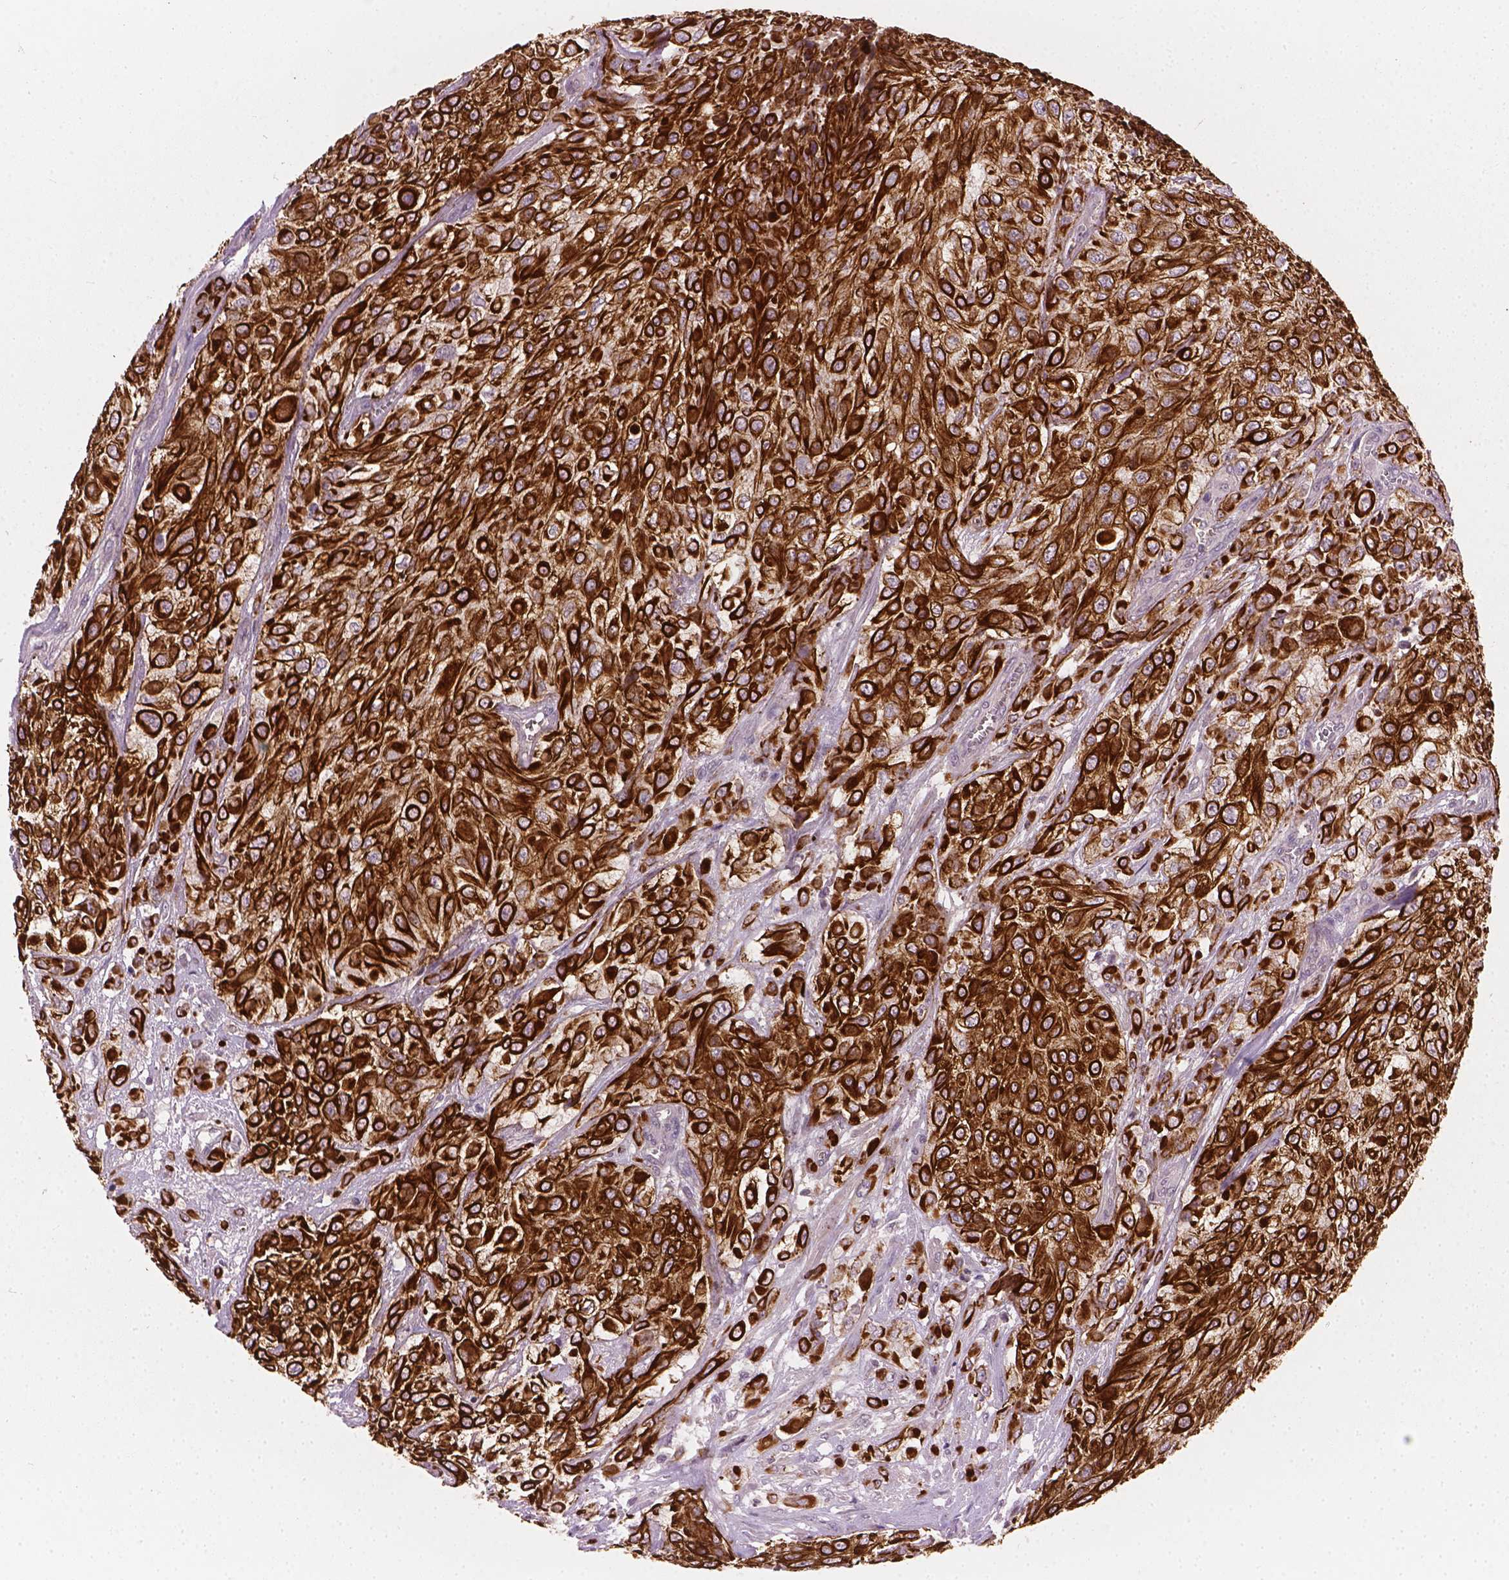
{"staining": {"intensity": "strong", "quantity": ">75%", "location": "cytoplasmic/membranous"}, "tissue": "urothelial cancer", "cell_type": "Tumor cells", "image_type": "cancer", "snomed": [{"axis": "morphology", "description": "Urothelial carcinoma, High grade"}, {"axis": "topography", "description": "Urinary bladder"}], "caption": "IHC micrograph of human urothelial cancer stained for a protein (brown), which shows high levels of strong cytoplasmic/membranous positivity in approximately >75% of tumor cells.", "gene": "KRT17", "patient": {"sex": "male", "age": 57}}